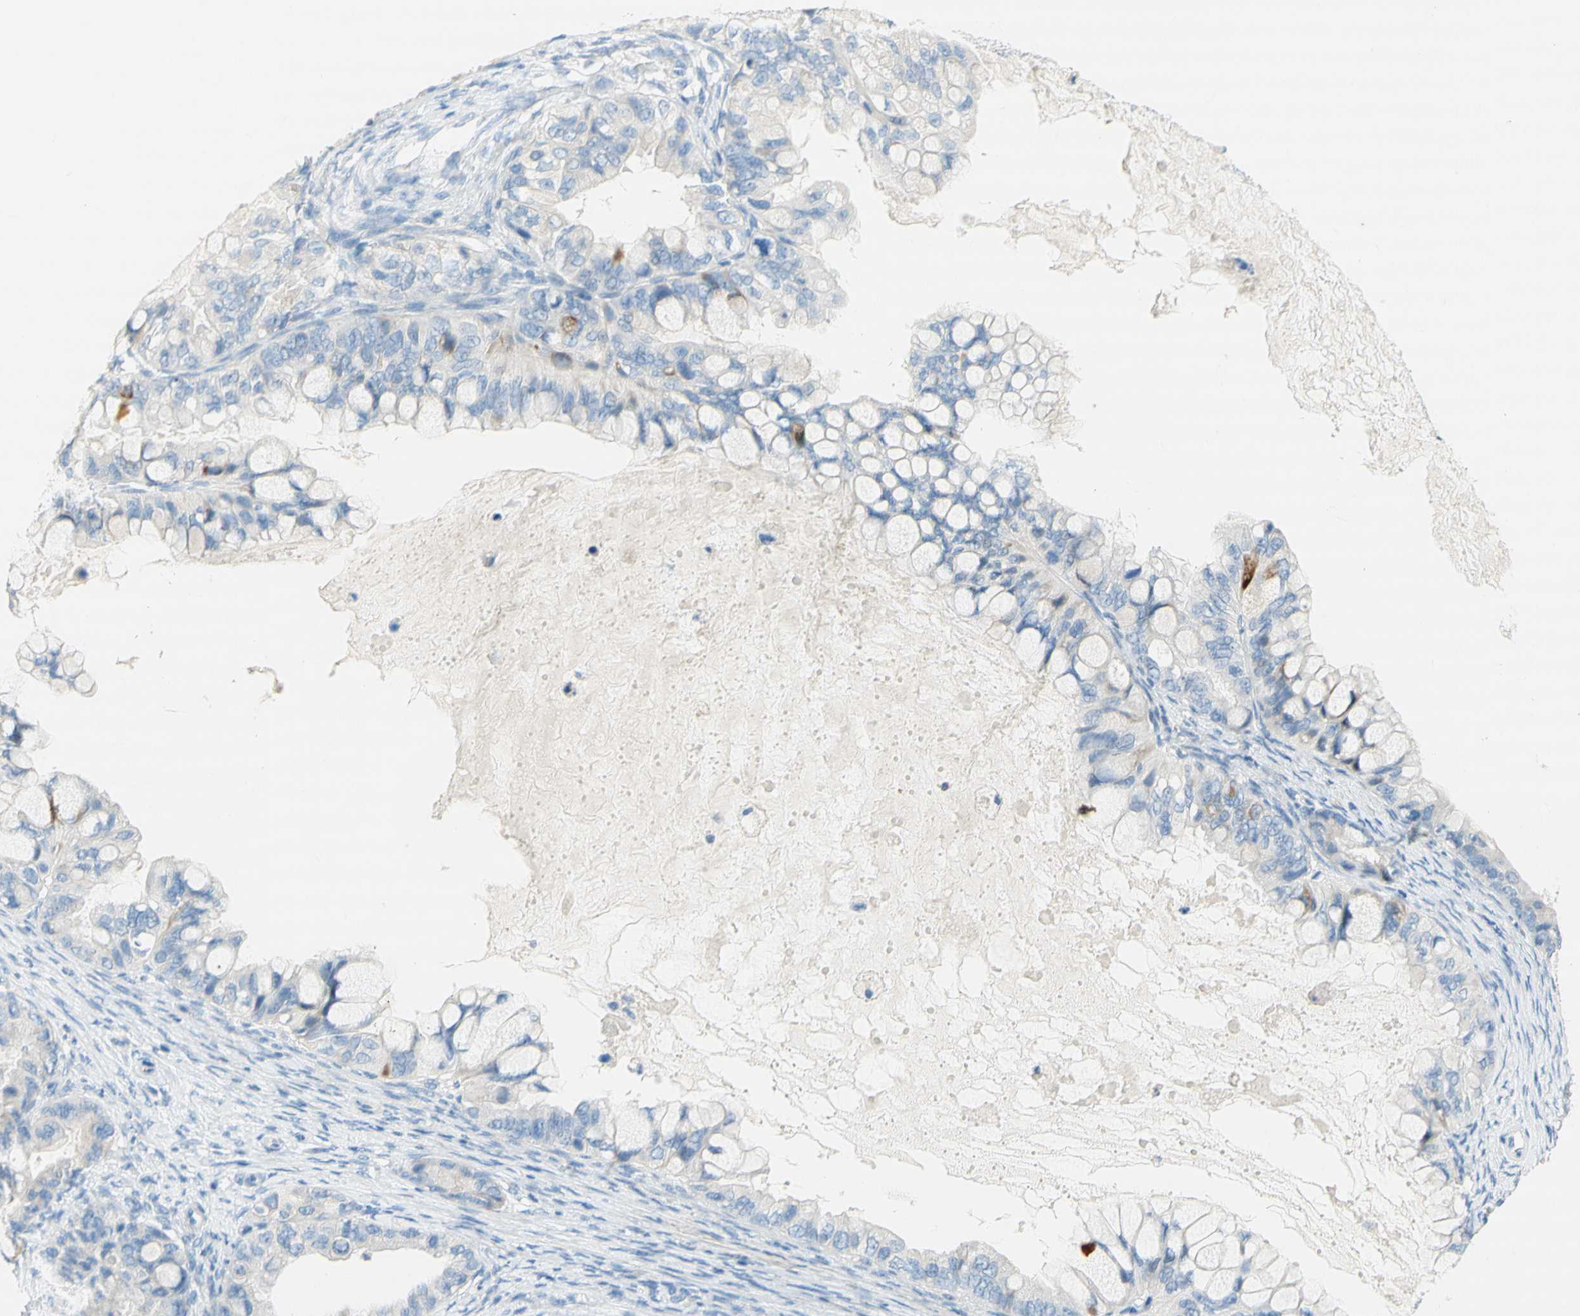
{"staining": {"intensity": "weak", "quantity": "<25%", "location": "cytoplasmic/membranous"}, "tissue": "ovarian cancer", "cell_type": "Tumor cells", "image_type": "cancer", "snomed": [{"axis": "morphology", "description": "Cystadenocarcinoma, mucinous, NOS"}, {"axis": "topography", "description": "Ovary"}], "caption": "There is no significant positivity in tumor cells of ovarian mucinous cystadenocarcinoma.", "gene": "POLR2J3", "patient": {"sex": "female", "age": 80}}